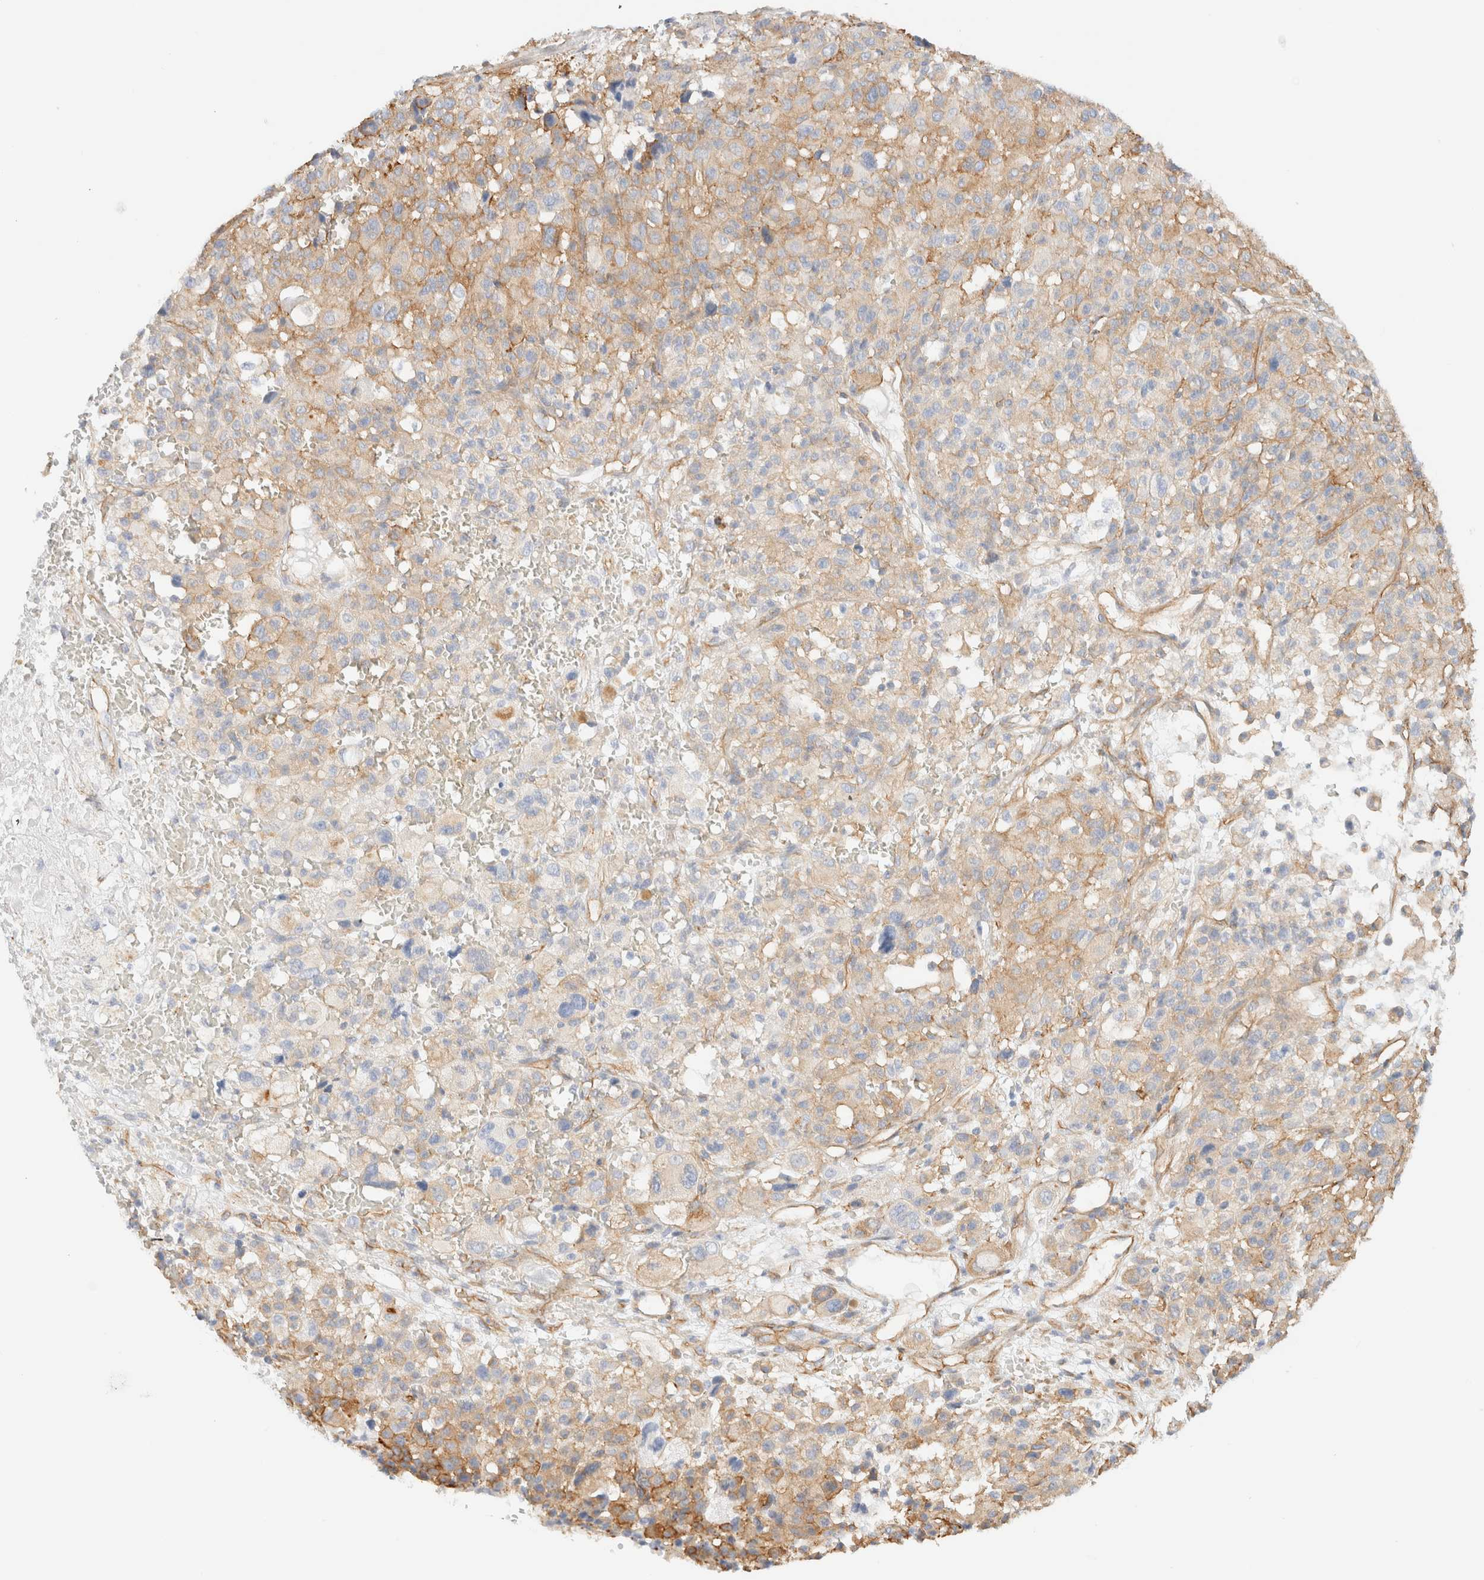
{"staining": {"intensity": "weak", "quantity": ">75%", "location": "cytoplasmic/membranous"}, "tissue": "melanoma", "cell_type": "Tumor cells", "image_type": "cancer", "snomed": [{"axis": "morphology", "description": "Malignant melanoma, Metastatic site"}, {"axis": "topography", "description": "Skin"}], "caption": "Immunohistochemistry (IHC) histopathology image of malignant melanoma (metastatic site) stained for a protein (brown), which exhibits low levels of weak cytoplasmic/membranous positivity in about >75% of tumor cells.", "gene": "CYB5R4", "patient": {"sex": "female", "age": 74}}